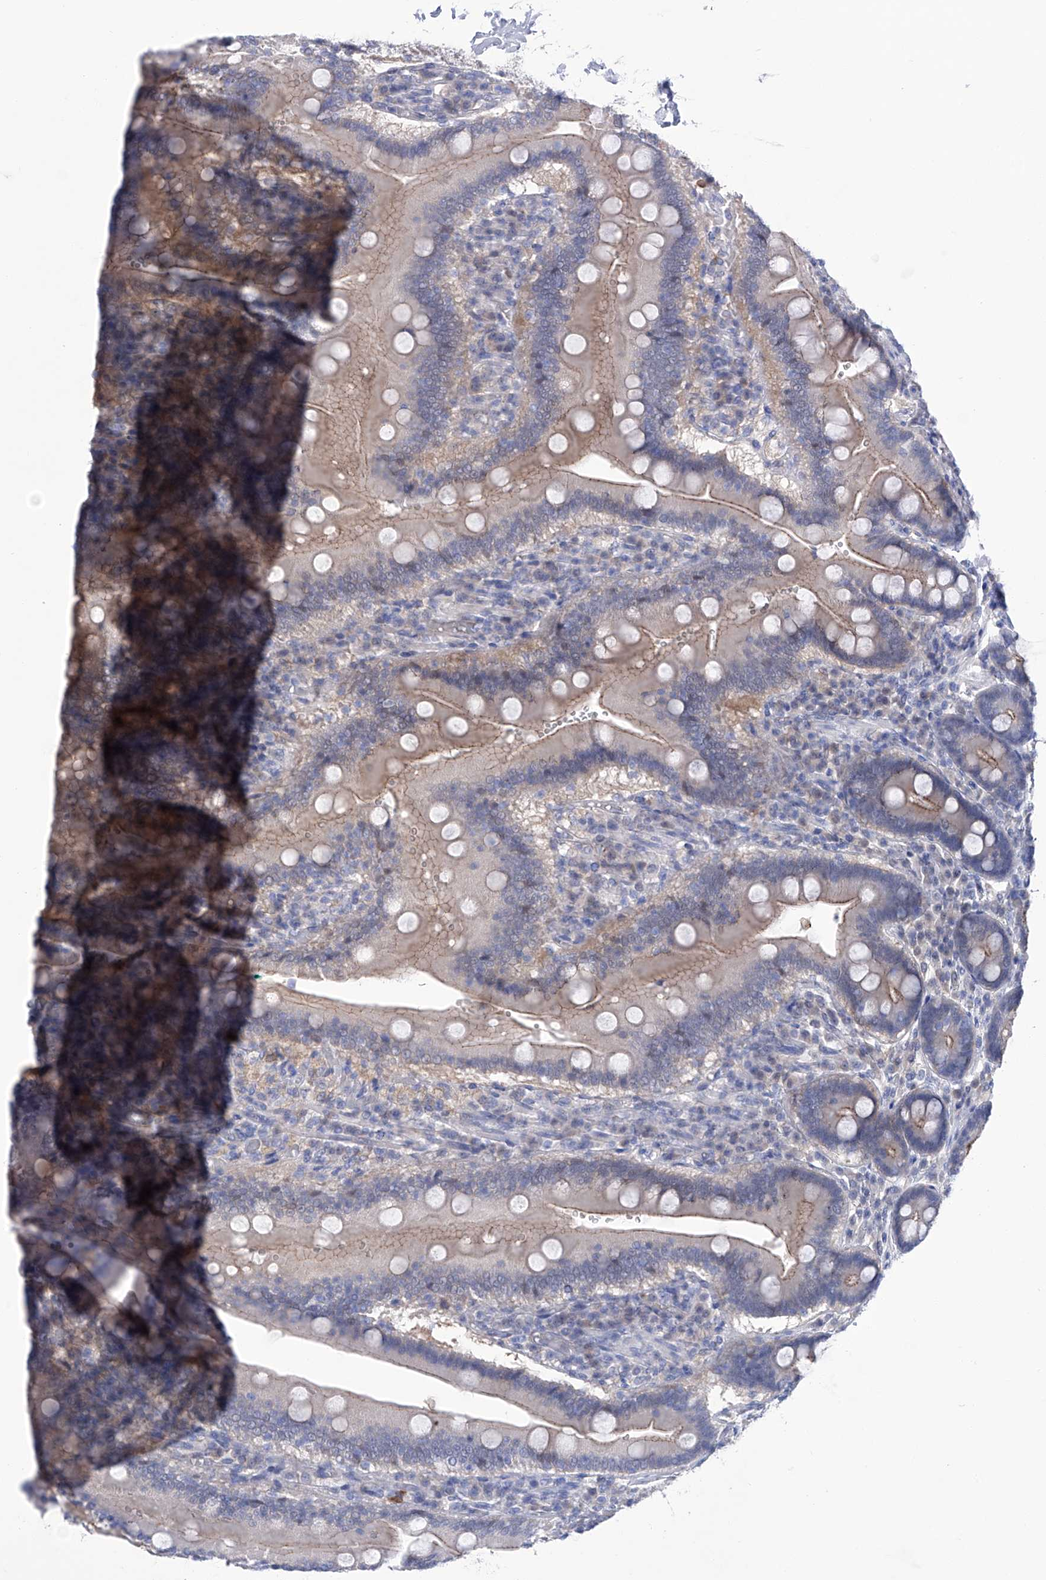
{"staining": {"intensity": "weak", "quantity": "25%-75%", "location": "cytoplasmic/membranous"}, "tissue": "duodenum", "cell_type": "Glandular cells", "image_type": "normal", "snomed": [{"axis": "morphology", "description": "Normal tissue, NOS"}, {"axis": "topography", "description": "Duodenum"}], "caption": "Protein analysis of benign duodenum reveals weak cytoplasmic/membranous staining in about 25%-75% of glandular cells. The staining was performed using DAB (3,3'-diaminobenzidine), with brown indicating positive protein expression. Nuclei are stained blue with hematoxylin.", "gene": "PGM3", "patient": {"sex": "female", "age": 62}}